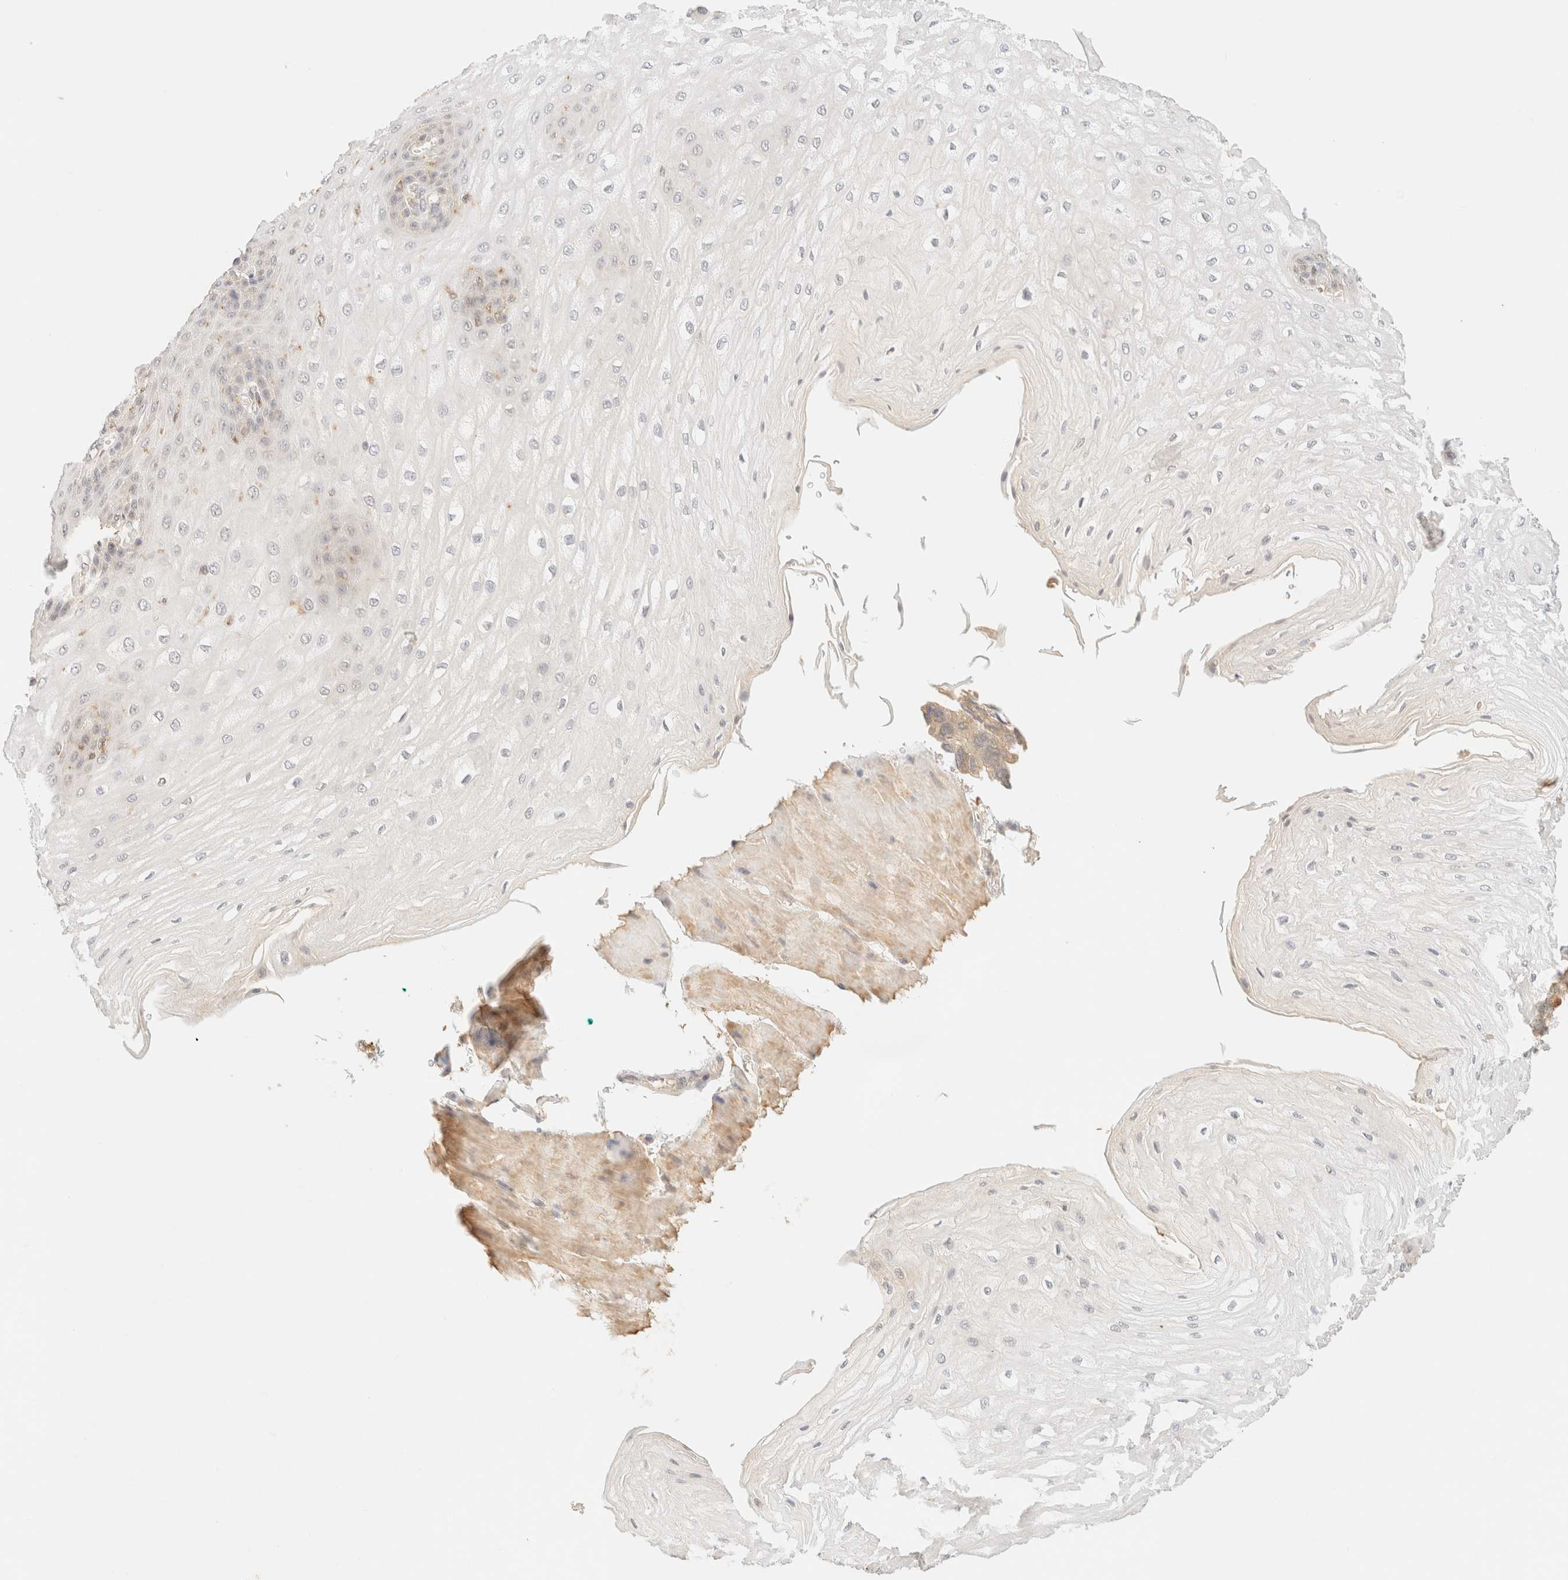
{"staining": {"intensity": "weak", "quantity": "<25%", "location": "nuclear"}, "tissue": "esophagus", "cell_type": "Squamous epithelial cells", "image_type": "normal", "snomed": [{"axis": "morphology", "description": "Normal tissue, NOS"}, {"axis": "topography", "description": "Esophagus"}], "caption": "Immunohistochemistry (IHC) histopathology image of unremarkable esophagus stained for a protein (brown), which demonstrates no expression in squamous epithelial cells. (DAB (3,3'-diaminobenzidine) immunohistochemistry with hematoxylin counter stain).", "gene": "TIMD4", "patient": {"sex": "male", "age": 54}}